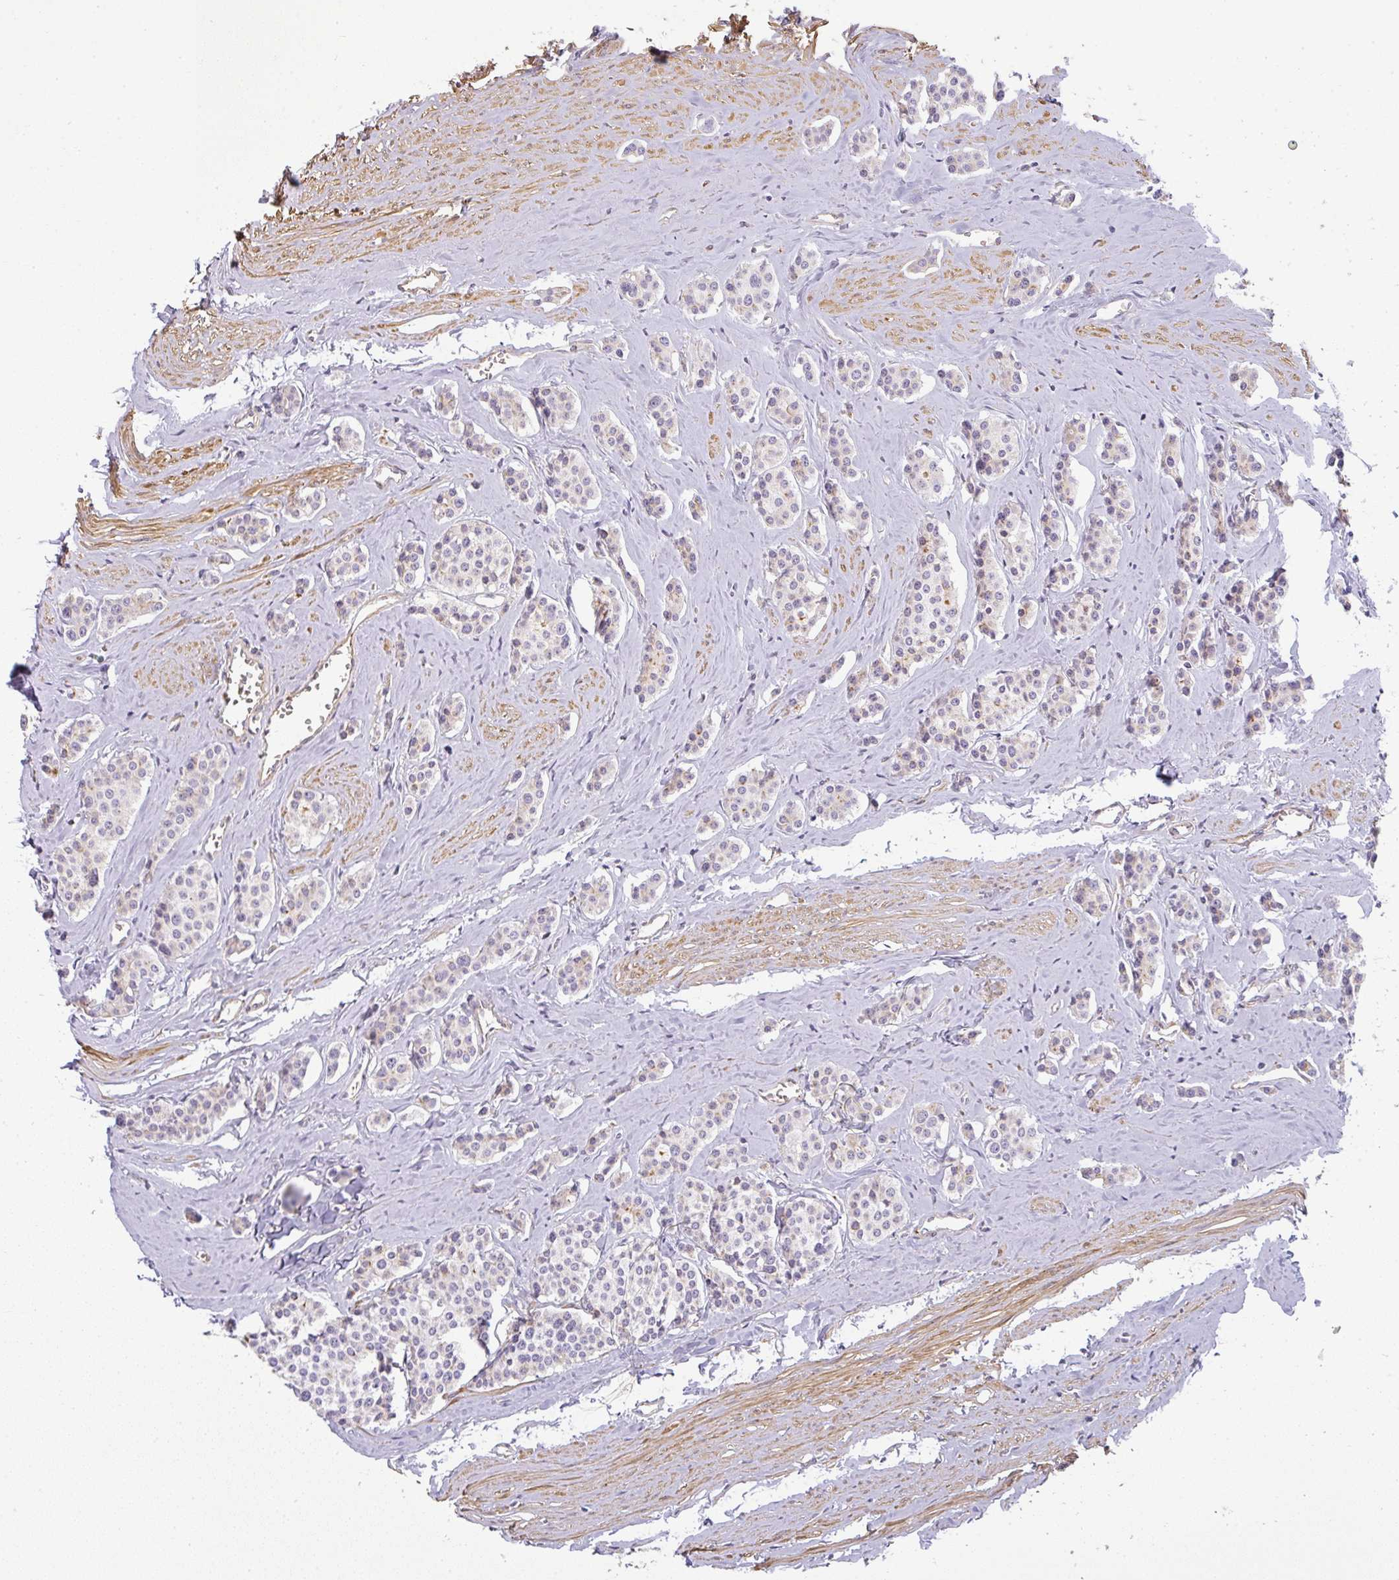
{"staining": {"intensity": "negative", "quantity": "none", "location": "none"}, "tissue": "carcinoid", "cell_type": "Tumor cells", "image_type": "cancer", "snomed": [{"axis": "morphology", "description": "Carcinoid, malignant, NOS"}, {"axis": "topography", "description": "Small intestine"}], "caption": "Carcinoid was stained to show a protein in brown. There is no significant positivity in tumor cells.", "gene": "SULF1", "patient": {"sex": "male", "age": 60}}